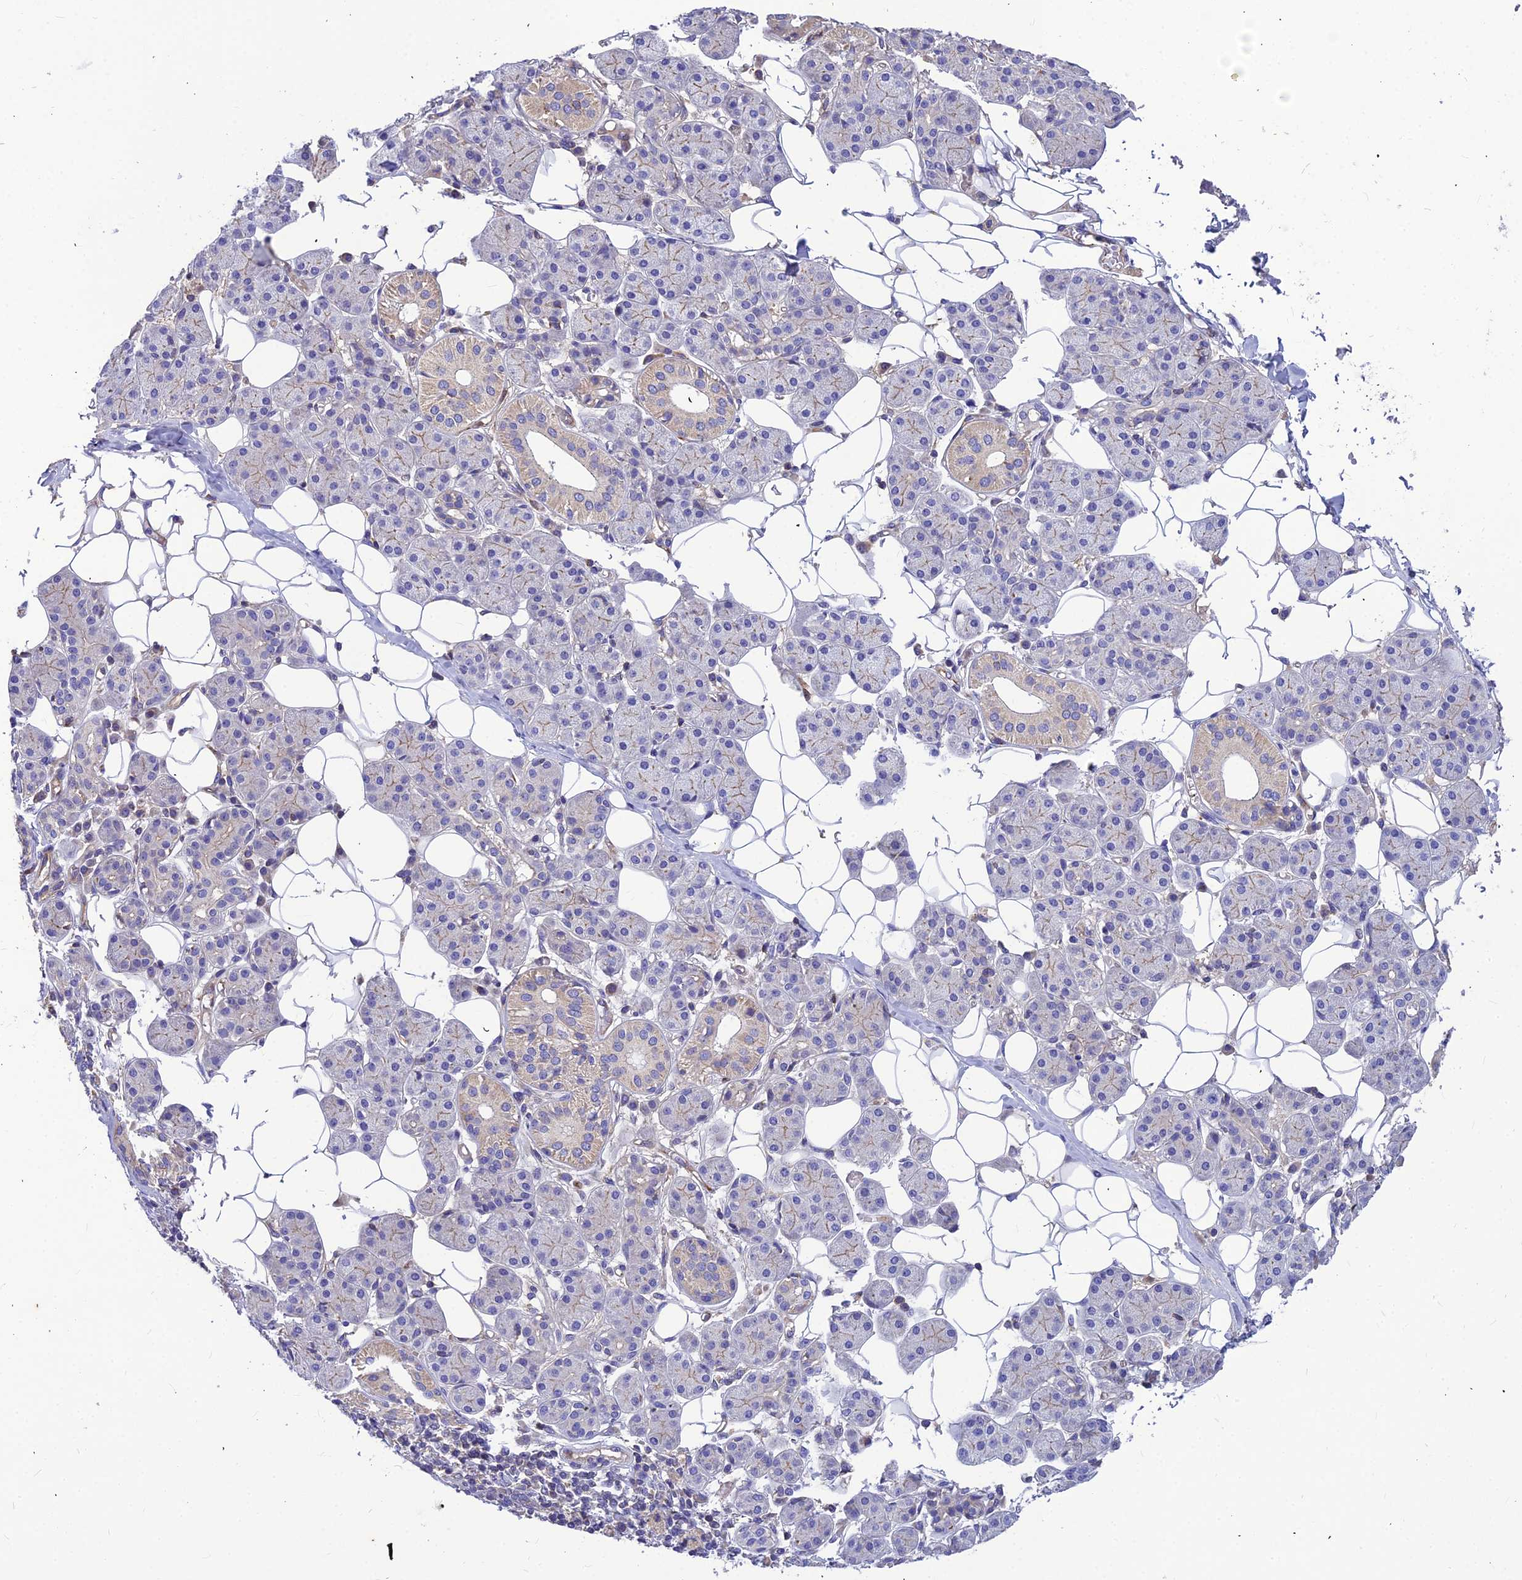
{"staining": {"intensity": "weak", "quantity": "<25%", "location": "cytoplasmic/membranous"}, "tissue": "salivary gland", "cell_type": "Glandular cells", "image_type": "normal", "snomed": [{"axis": "morphology", "description": "Normal tissue, NOS"}, {"axis": "topography", "description": "Salivary gland"}], "caption": "IHC photomicrograph of benign salivary gland stained for a protein (brown), which reveals no positivity in glandular cells.", "gene": "ASPHD1", "patient": {"sex": "female", "age": 33}}